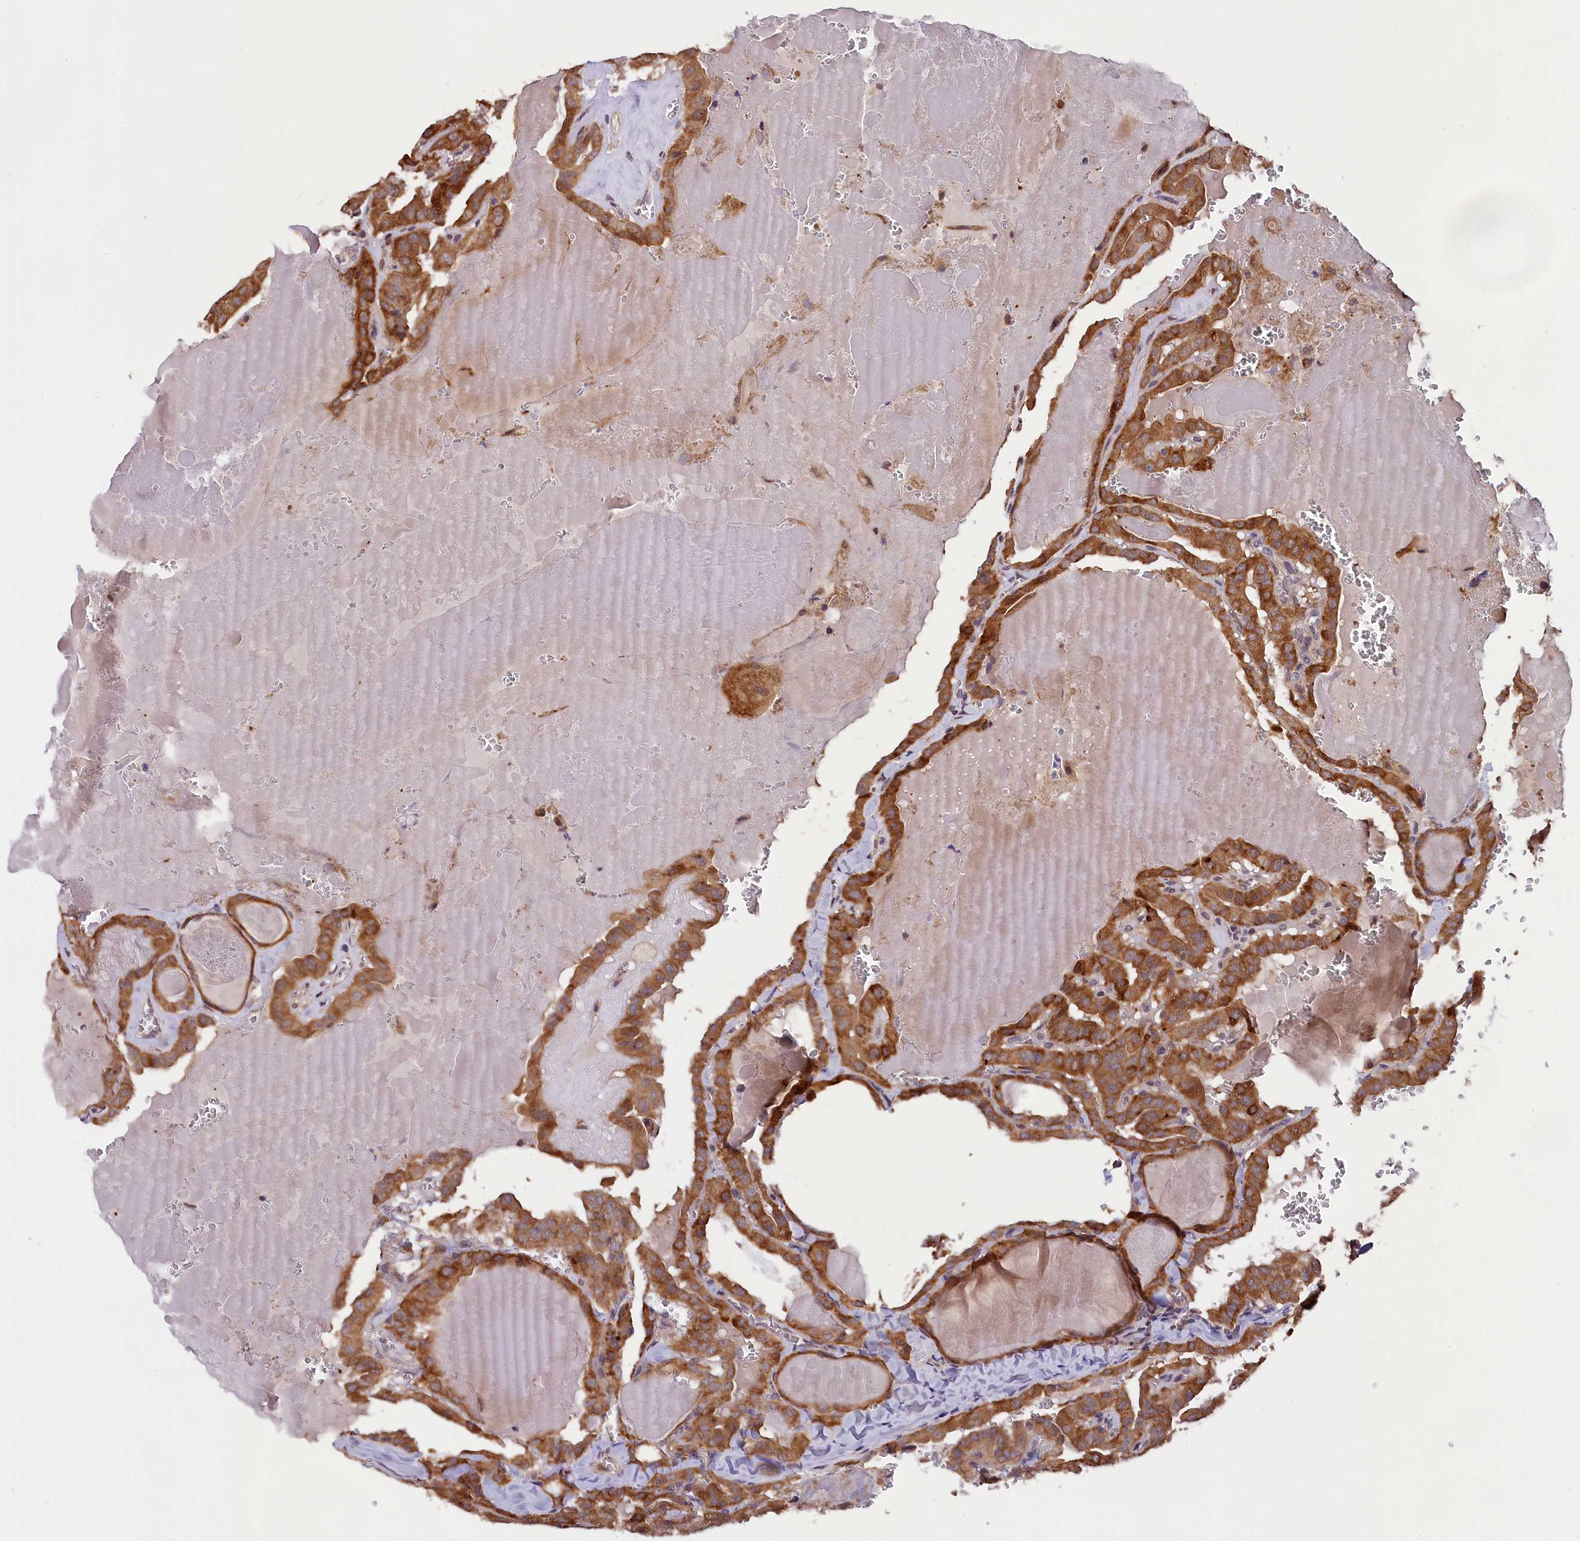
{"staining": {"intensity": "moderate", "quantity": ">75%", "location": "cytoplasmic/membranous"}, "tissue": "thyroid cancer", "cell_type": "Tumor cells", "image_type": "cancer", "snomed": [{"axis": "morphology", "description": "Papillary adenocarcinoma, NOS"}, {"axis": "topography", "description": "Thyroid gland"}], "caption": "Immunohistochemistry micrograph of neoplastic tissue: human papillary adenocarcinoma (thyroid) stained using IHC reveals medium levels of moderate protein expression localized specifically in the cytoplasmic/membranous of tumor cells, appearing as a cytoplasmic/membranous brown color.", "gene": "DOHH", "patient": {"sex": "male", "age": 52}}